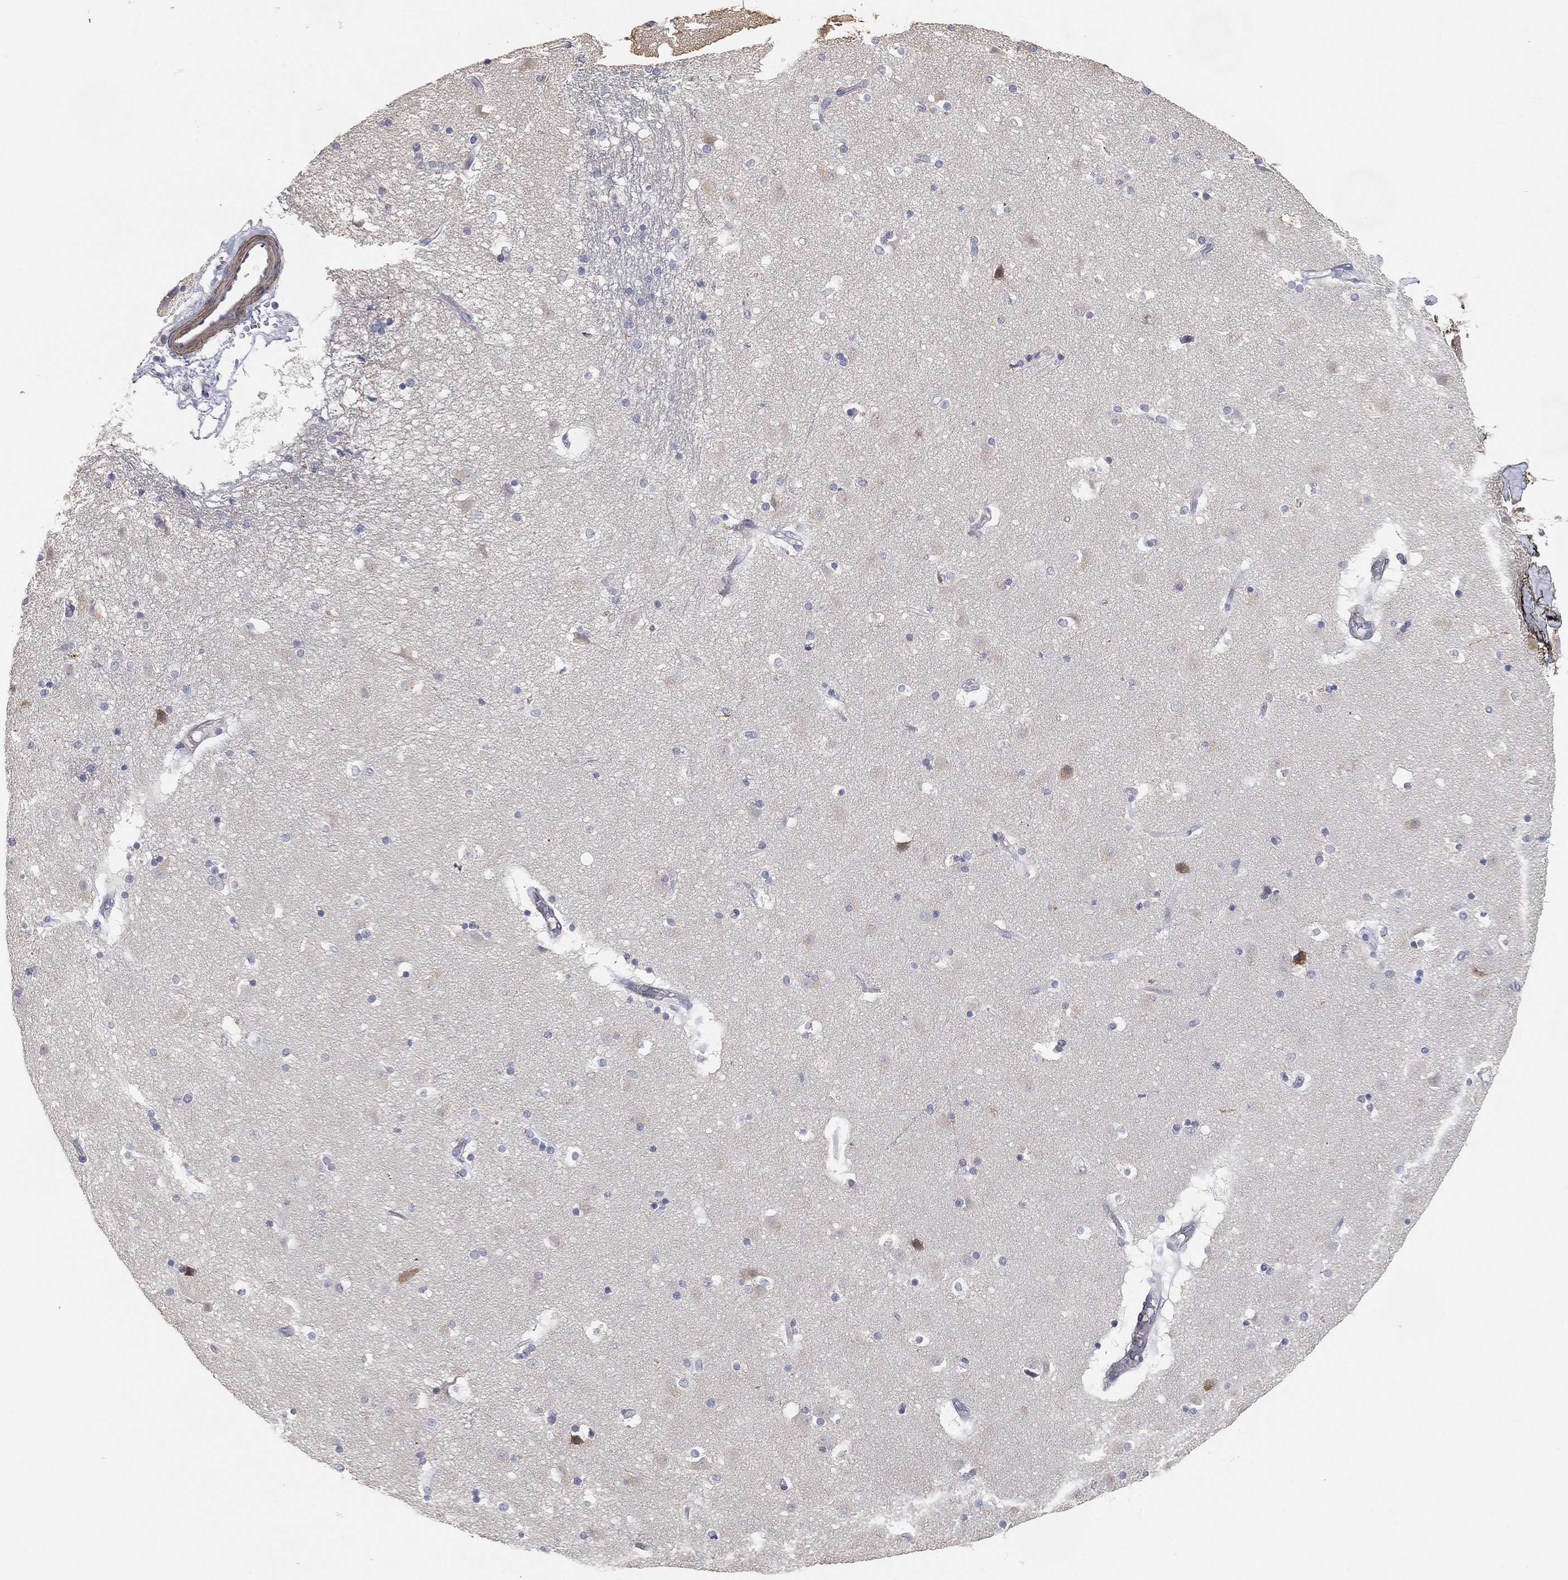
{"staining": {"intensity": "moderate", "quantity": "<25%", "location": "cytoplasmic/membranous"}, "tissue": "caudate", "cell_type": "Glial cells", "image_type": "normal", "snomed": [{"axis": "morphology", "description": "Normal tissue, NOS"}, {"axis": "topography", "description": "Lateral ventricle wall"}], "caption": "Moderate cytoplasmic/membranous expression is present in approximately <25% of glial cells in normal caudate.", "gene": "GPR61", "patient": {"sex": "male", "age": 51}}